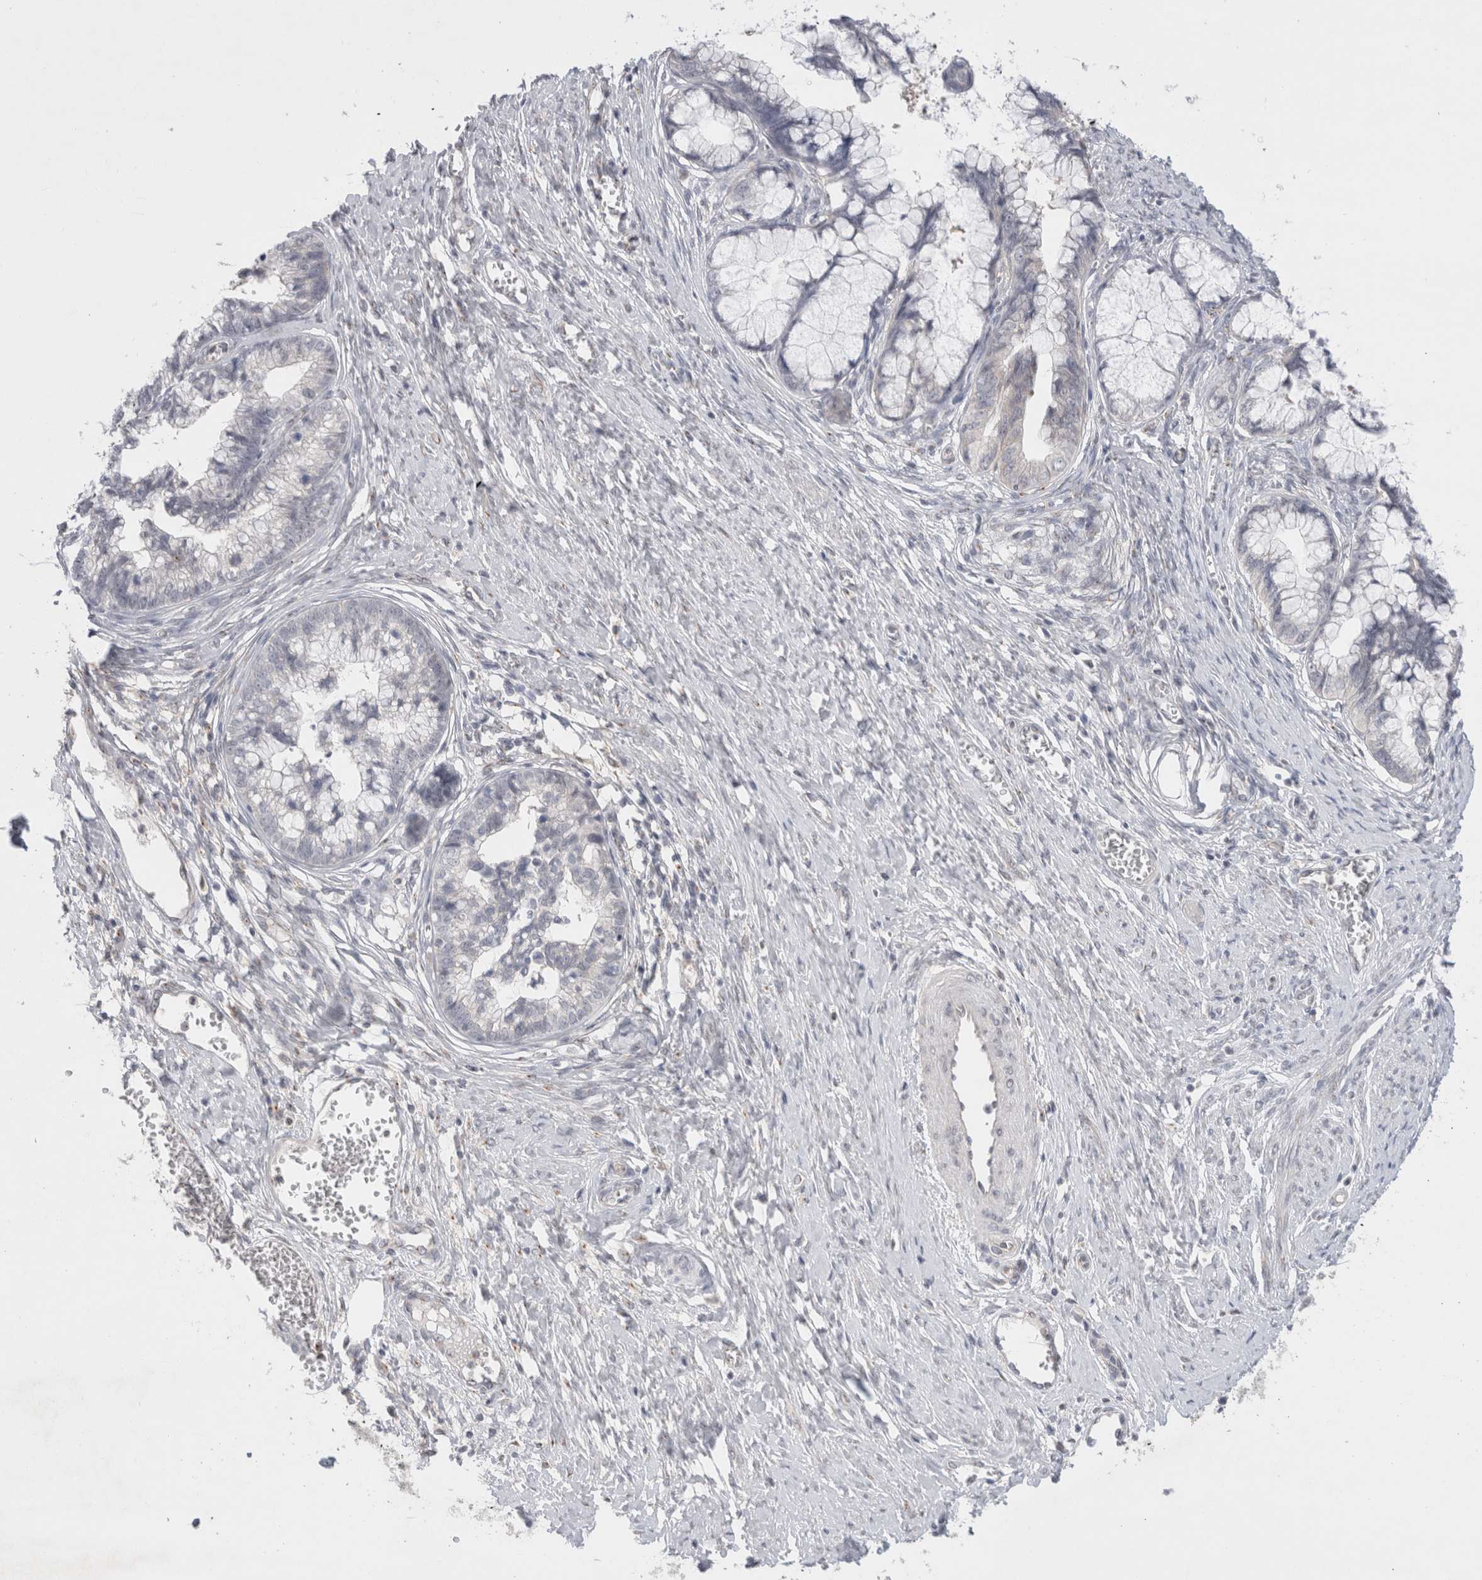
{"staining": {"intensity": "negative", "quantity": "none", "location": "none"}, "tissue": "cervical cancer", "cell_type": "Tumor cells", "image_type": "cancer", "snomed": [{"axis": "morphology", "description": "Adenocarcinoma, NOS"}, {"axis": "topography", "description": "Cervix"}], "caption": "Immunohistochemistry of cervical adenocarcinoma shows no positivity in tumor cells.", "gene": "BICD2", "patient": {"sex": "female", "age": 44}}